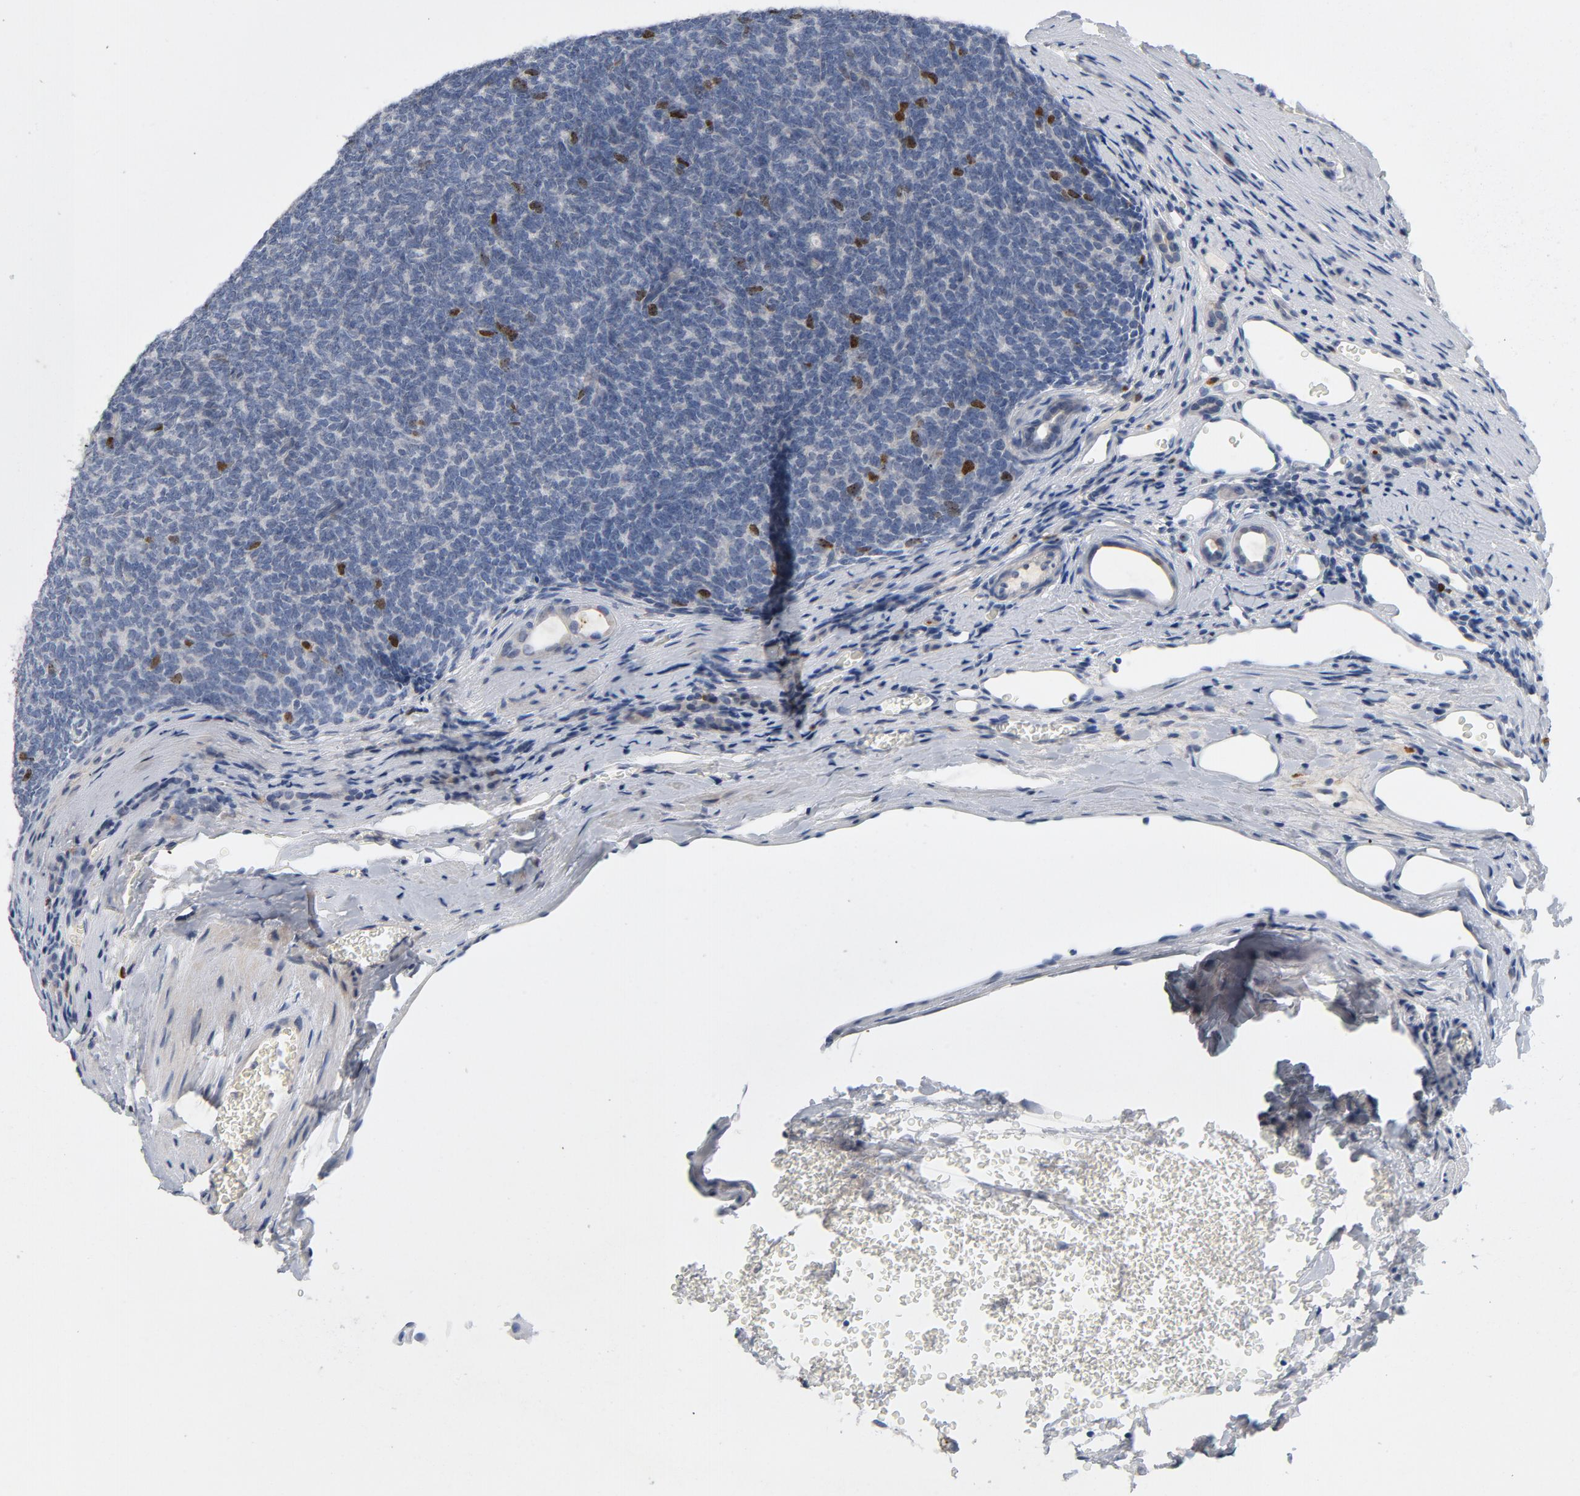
{"staining": {"intensity": "moderate", "quantity": "<25%", "location": "nuclear"}, "tissue": "renal cancer", "cell_type": "Tumor cells", "image_type": "cancer", "snomed": [{"axis": "morphology", "description": "Neoplasm, malignant, NOS"}, {"axis": "topography", "description": "Kidney"}], "caption": "Immunohistochemical staining of renal neoplasm (malignant) reveals low levels of moderate nuclear staining in approximately <25% of tumor cells.", "gene": "BIRC5", "patient": {"sex": "male", "age": 28}}